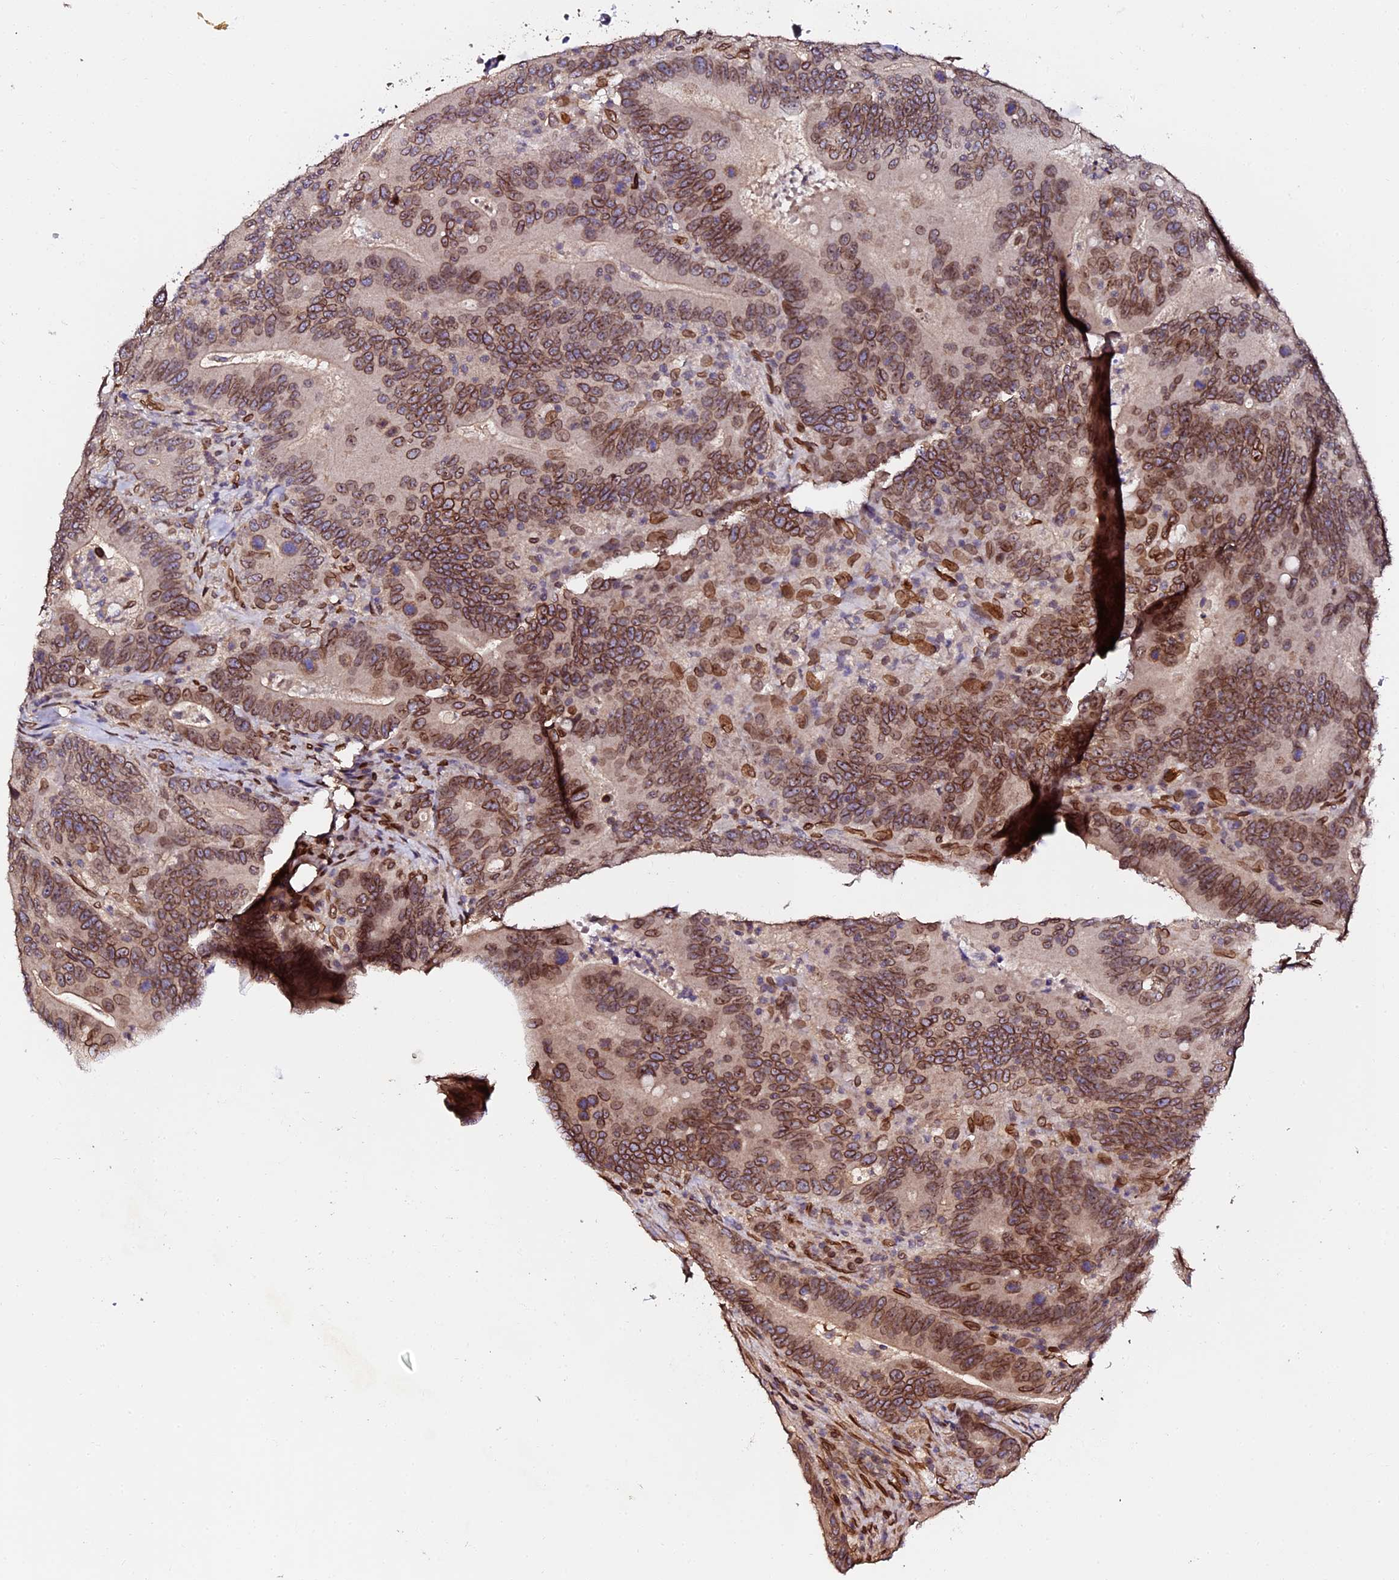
{"staining": {"intensity": "moderate", "quantity": ">75%", "location": "cytoplasmic/membranous,nuclear"}, "tissue": "colorectal cancer", "cell_type": "Tumor cells", "image_type": "cancer", "snomed": [{"axis": "morphology", "description": "Adenocarcinoma, NOS"}, {"axis": "topography", "description": "Colon"}], "caption": "About >75% of tumor cells in colorectal adenocarcinoma show moderate cytoplasmic/membranous and nuclear protein positivity as visualized by brown immunohistochemical staining.", "gene": "ANAPC5", "patient": {"sex": "female", "age": 66}}